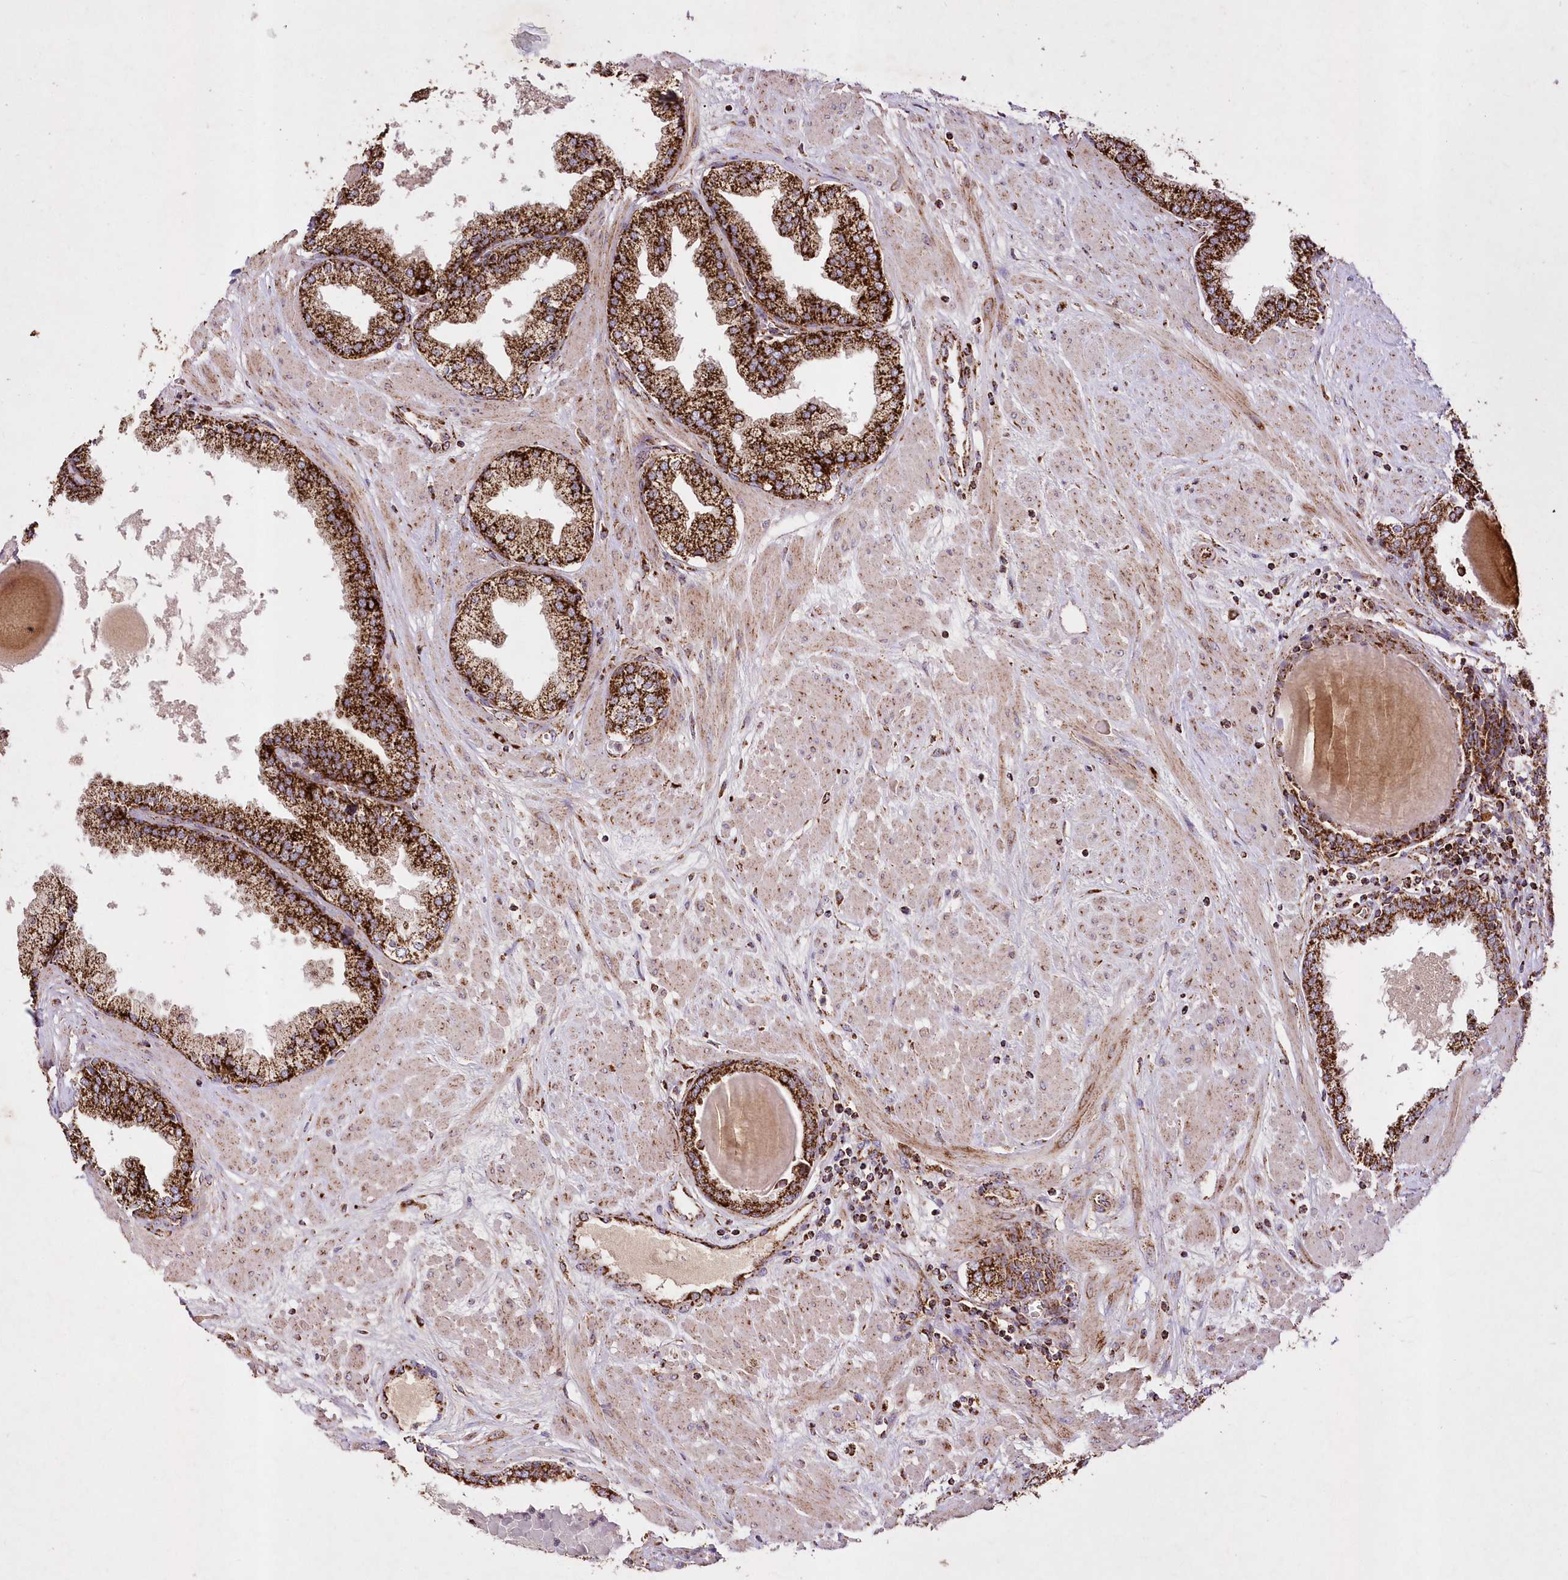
{"staining": {"intensity": "strong", "quantity": ">75%", "location": "cytoplasmic/membranous"}, "tissue": "prostate", "cell_type": "Glandular cells", "image_type": "normal", "snomed": [{"axis": "morphology", "description": "Normal tissue, NOS"}, {"axis": "topography", "description": "Prostate"}], "caption": "Immunohistochemistry (IHC) (DAB (3,3'-diaminobenzidine)) staining of benign human prostate demonstrates strong cytoplasmic/membranous protein positivity in about >75% of glandular cells.", "gene": "ASNSD1", "patient": {"sex": "male", "age": 51}}